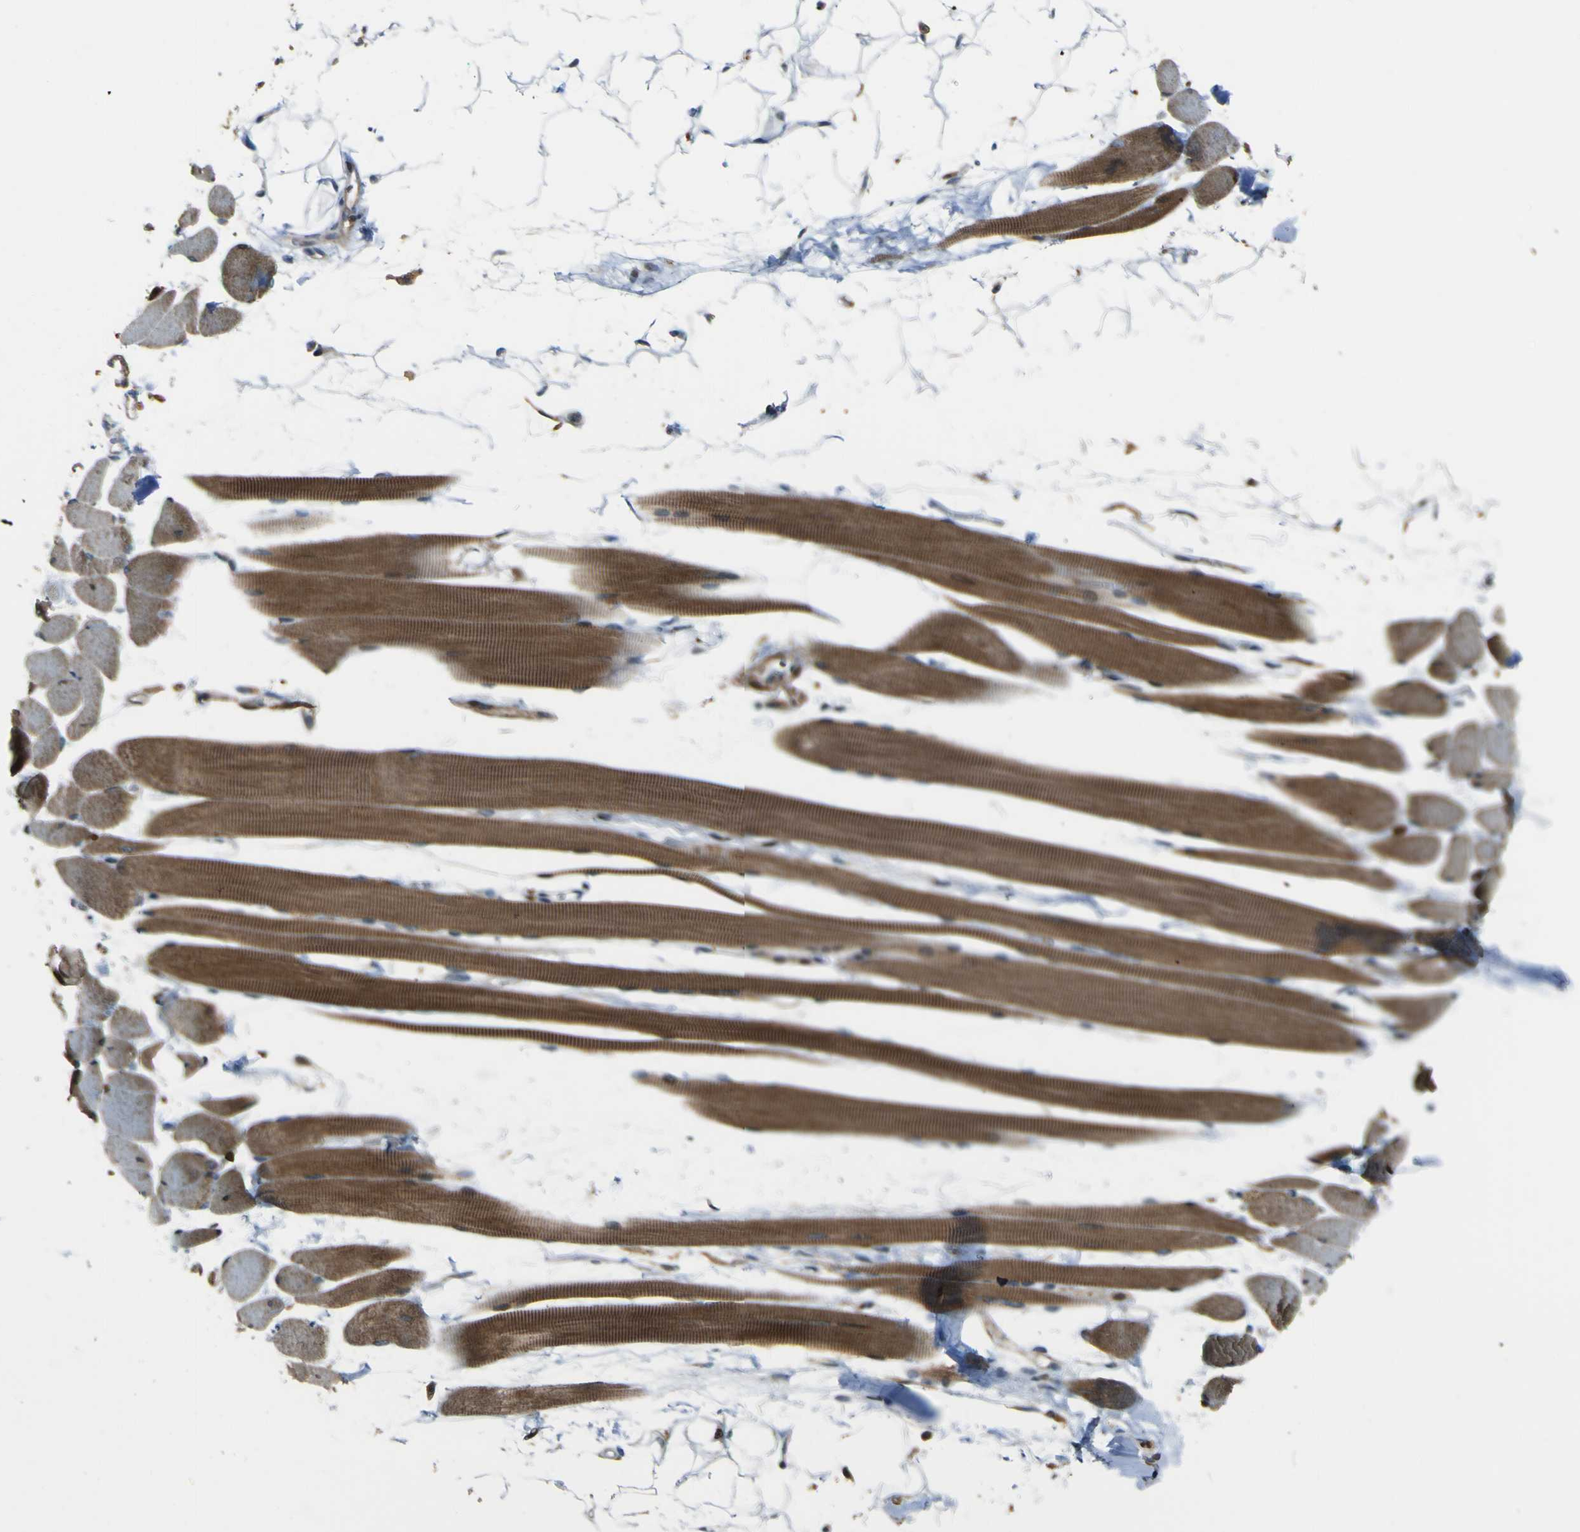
{"staining": {"intensity": "moderate", "quantity": ">75%", "location": "cytoplasmic/membranous"}, "tissue": "skeletal muscle", "cell_type": "Myocytes", "image_type": "normal", "snomed": [{"axis": "morphology", "description": "Normal tissue, NOS"}, {"axis": "topography", "description": "Skeletal muscle"}, {"axis": "topography", "description": "Oral tissue"}, {"axis": "topography", "description": "Peripheral nerve tissue"}], "caption": "IHC photomicrograph of normal skeletal muscle stained for a protein (brown), which reveals medium levels of moderate cytoplasmic/membranous expression in approximately >75% of myocytes.", "gene": "PCDHB5", "patient": {"sex": "female", "age": 84}}